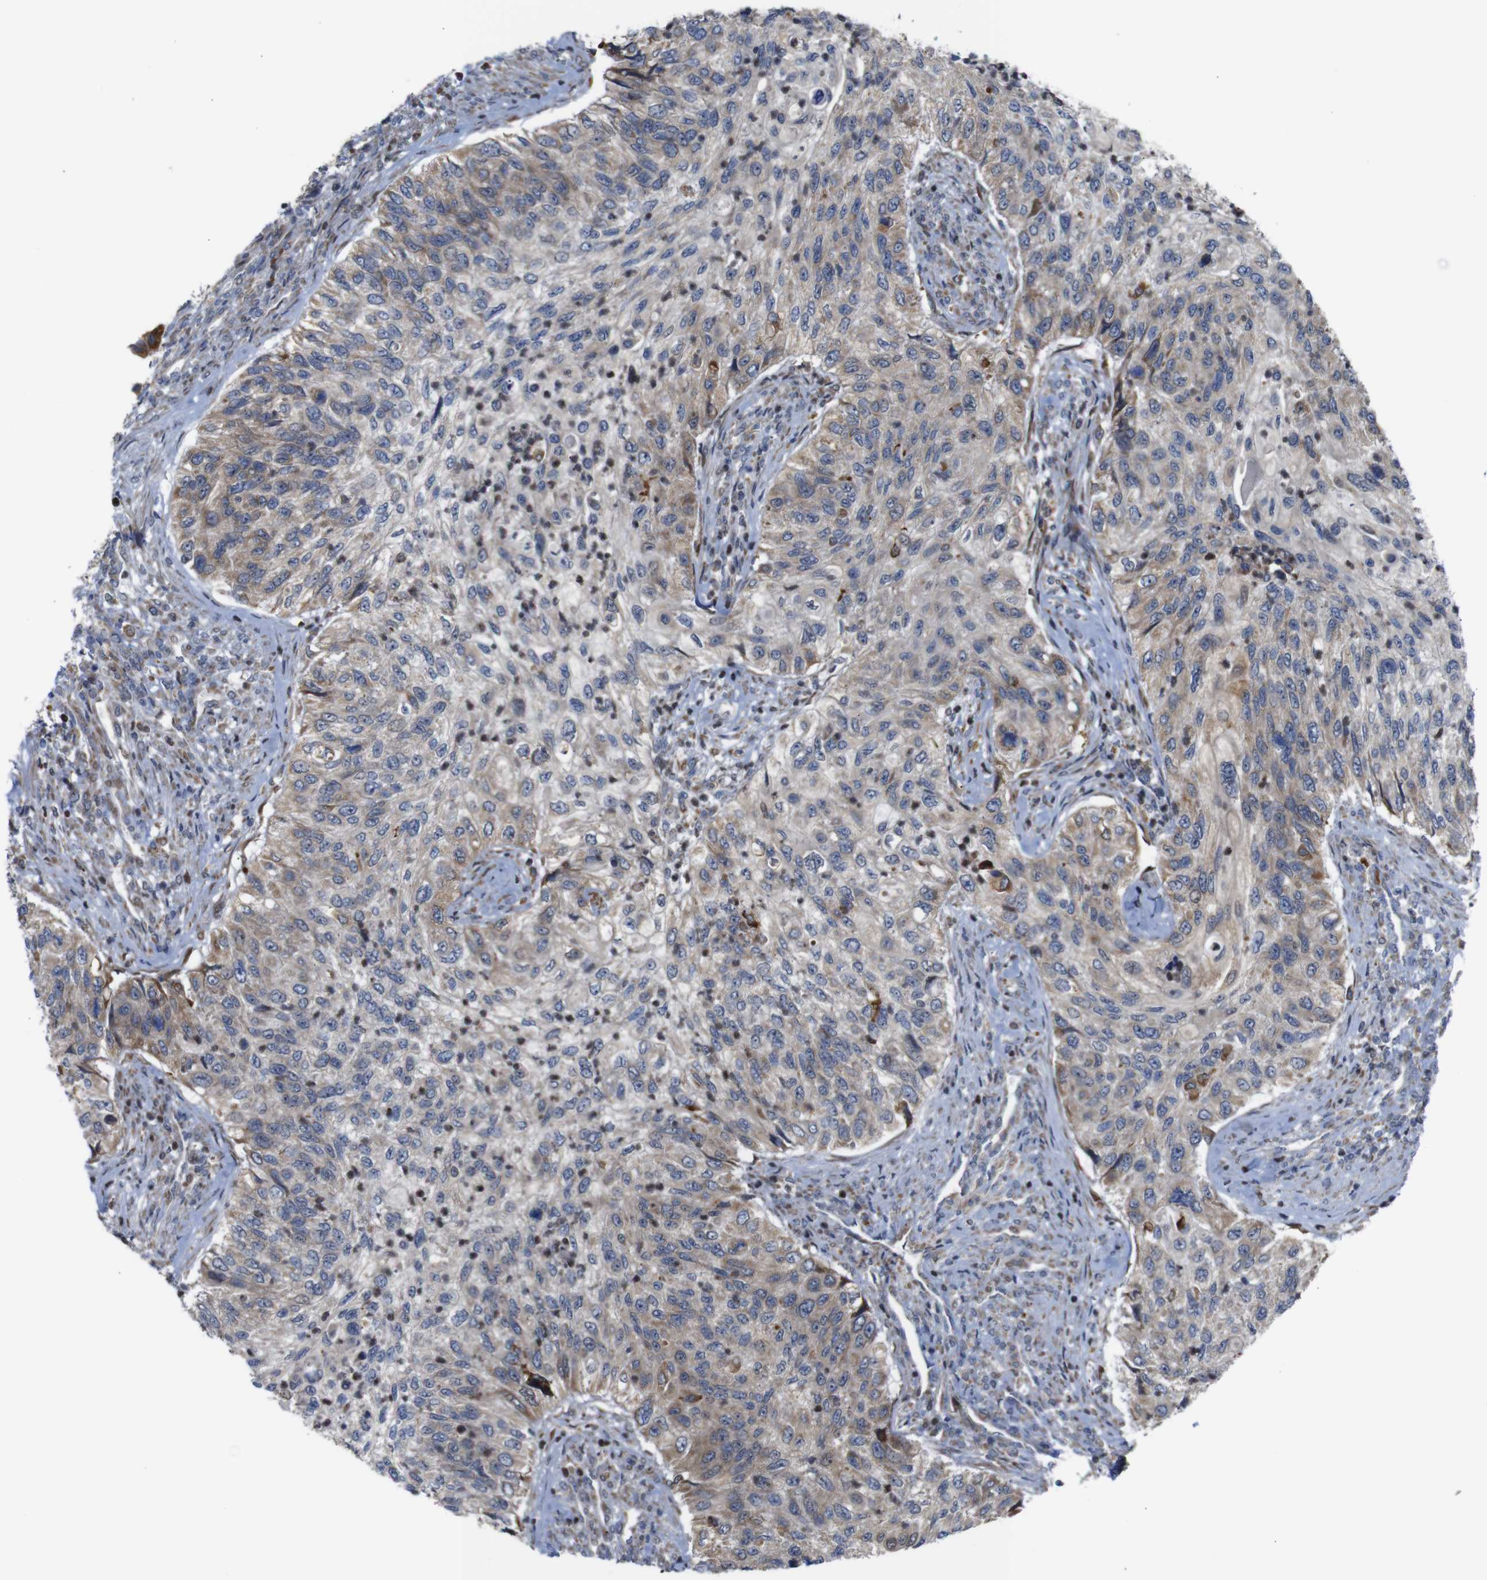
{"staining": {"intensity": "weak", "quantity": "25%-75%", "location": "cytoplasmic/membranous"}, "tissue": "urothelial cancer", "cell_type": "Tumor cells", "image_type": "cancer", "snomed": [{"axis": "morphology", "description": "Urothelial carcinoma, High grade"}, {"axis": "topography", "description": "Urinary bladder"}], "caption": "Urothelial cancer stained with immunohistochemistry (IHC) reveals weak cytoplasmic/membranous staining in about 25%-75% of tumor cells. Immunohistochemistry (ihc) stains the protein of interest in brown and the nuclei are stained blue.", "gene": "PTPN1", "patient": {"sex": "female", "age": 60}}